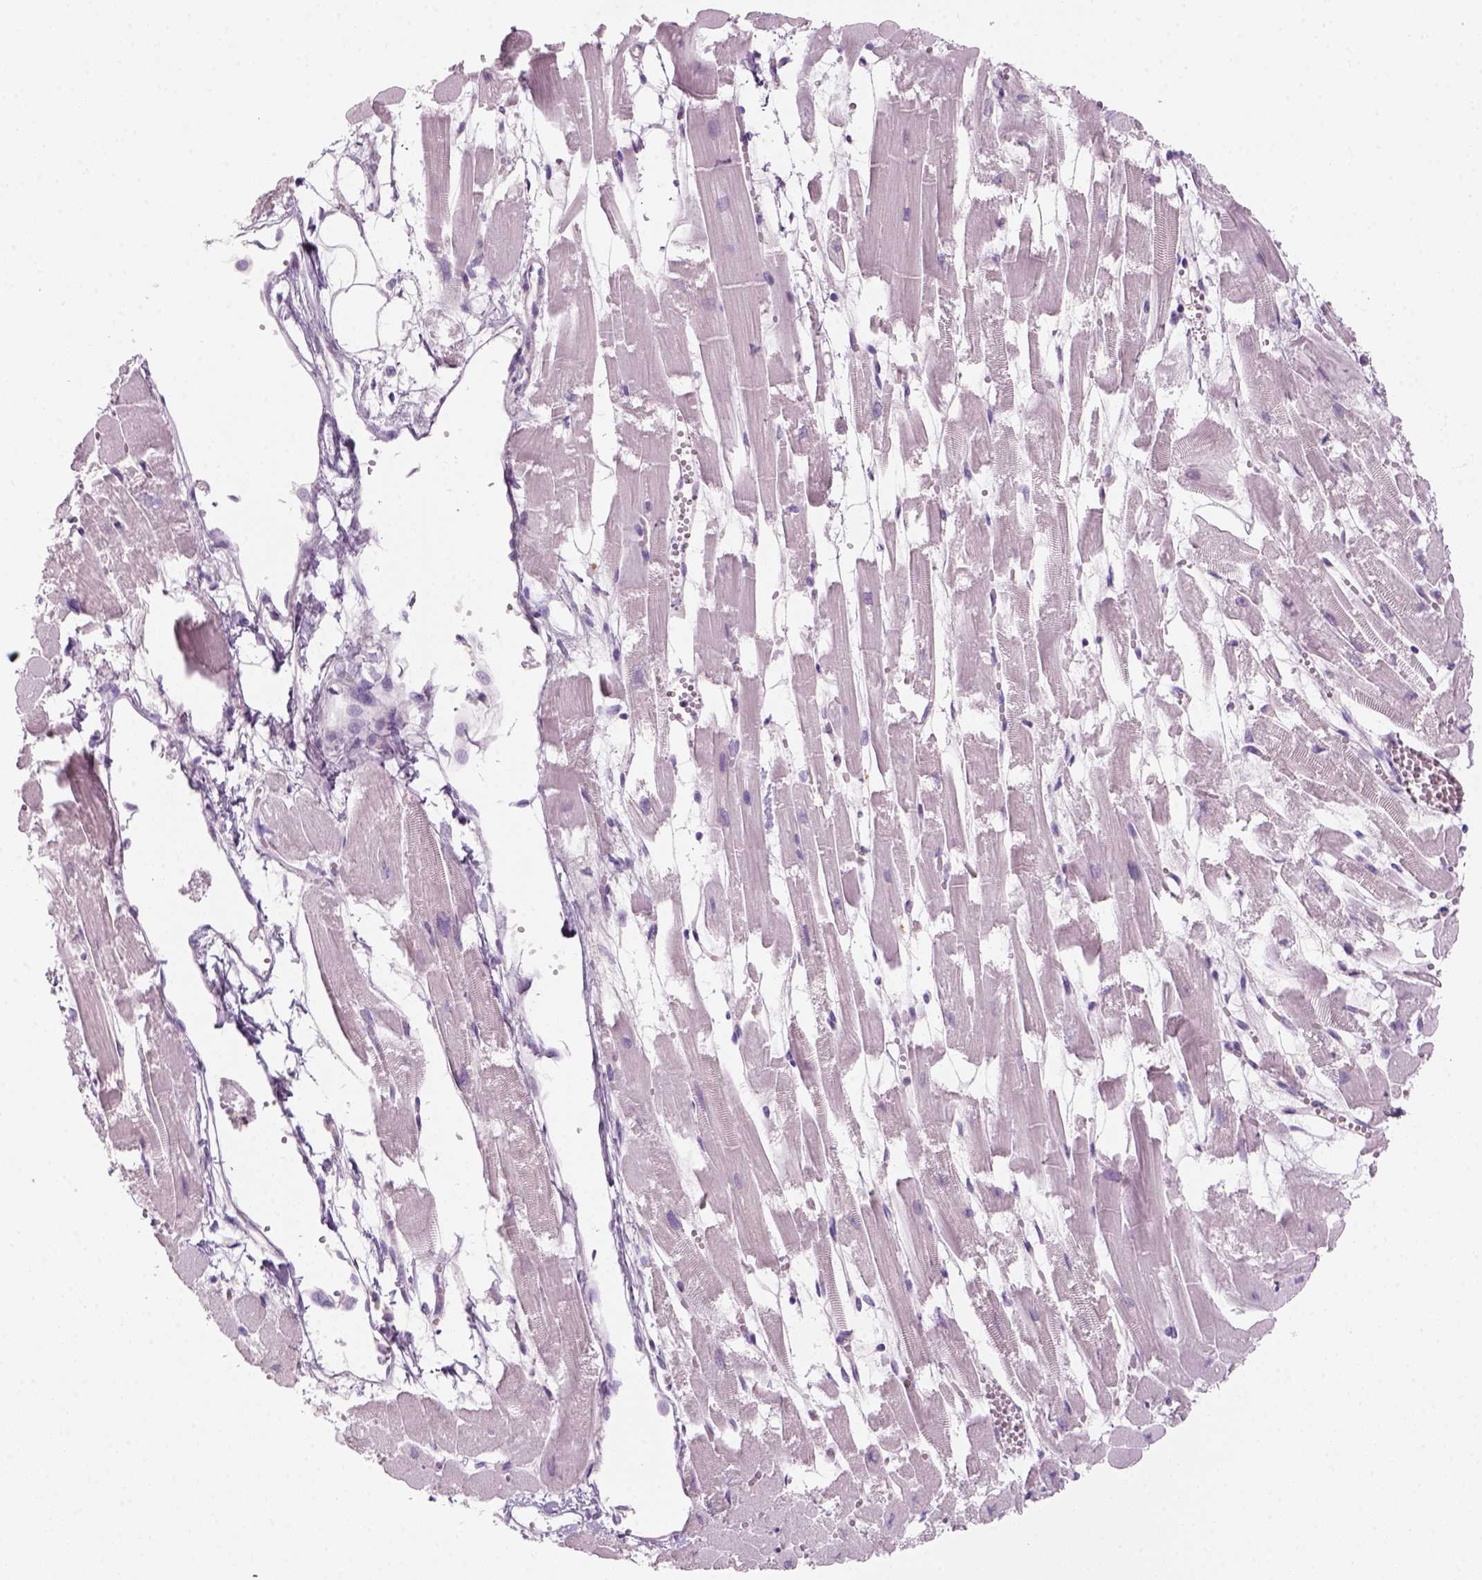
{"staining": {"intensity": "negative", "quantity": "none", "location": "none"}, "tissue": "heart muscle", "cell_type": "Cardiomyocytes", "image_type": "normal", "snomed": [{"axis": "morphology", "description": "Normal tissue, NOS"}, {"axis": "topography", "description": "Heart"}], "caption": "The photomicrograph reveals no staining of cardiomyocytes in normal heart muscle. The staining was performed using DAB to visualize the protein expression in brown, while the nuclei were stained in blue with hematoxylin (Magnification: 20x).", "gene": "KRT25", "patient": {"sex": "female", "age": 52}}